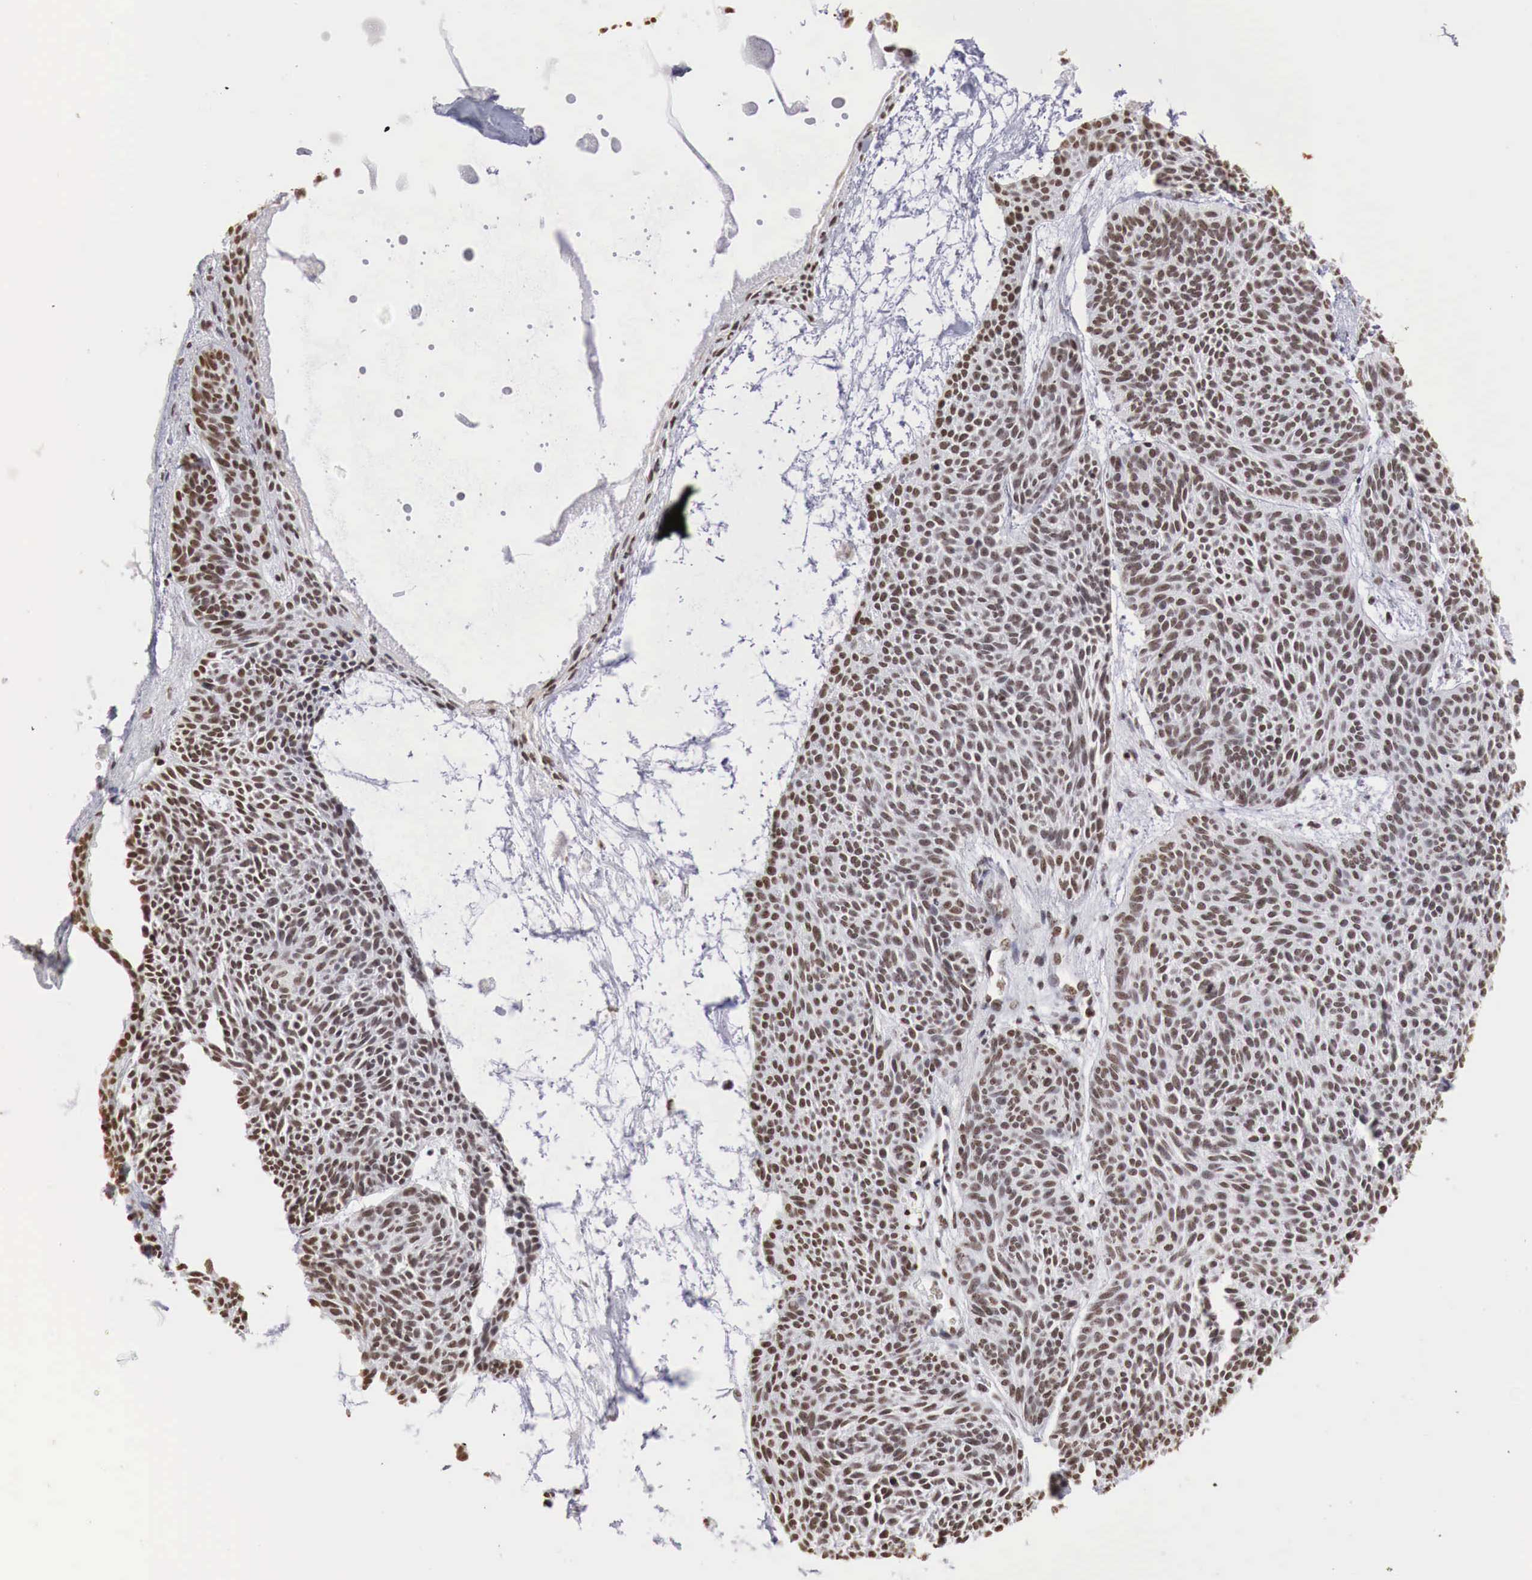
{"staining": {"intensity": "moderate", "quantity": ">75%", "location": "nuclear"}, "tissue": "skin cancer", "cell_type": "Tumor cells", "image_type": "cancer", "snomed": [{"axis": "morphology", "description": "Basal cell carcinoma"}, {"axis": "topography", "description": "Skin"}], "caption": "IHC photomicrograph of skin cancer stained for a protein (brown), which demonstrates medium levels of moderate nuclear staining in approximately >75% of tumor cells.", "gene": "DKC1", "patient": {"sex": "male", "age": 84}}